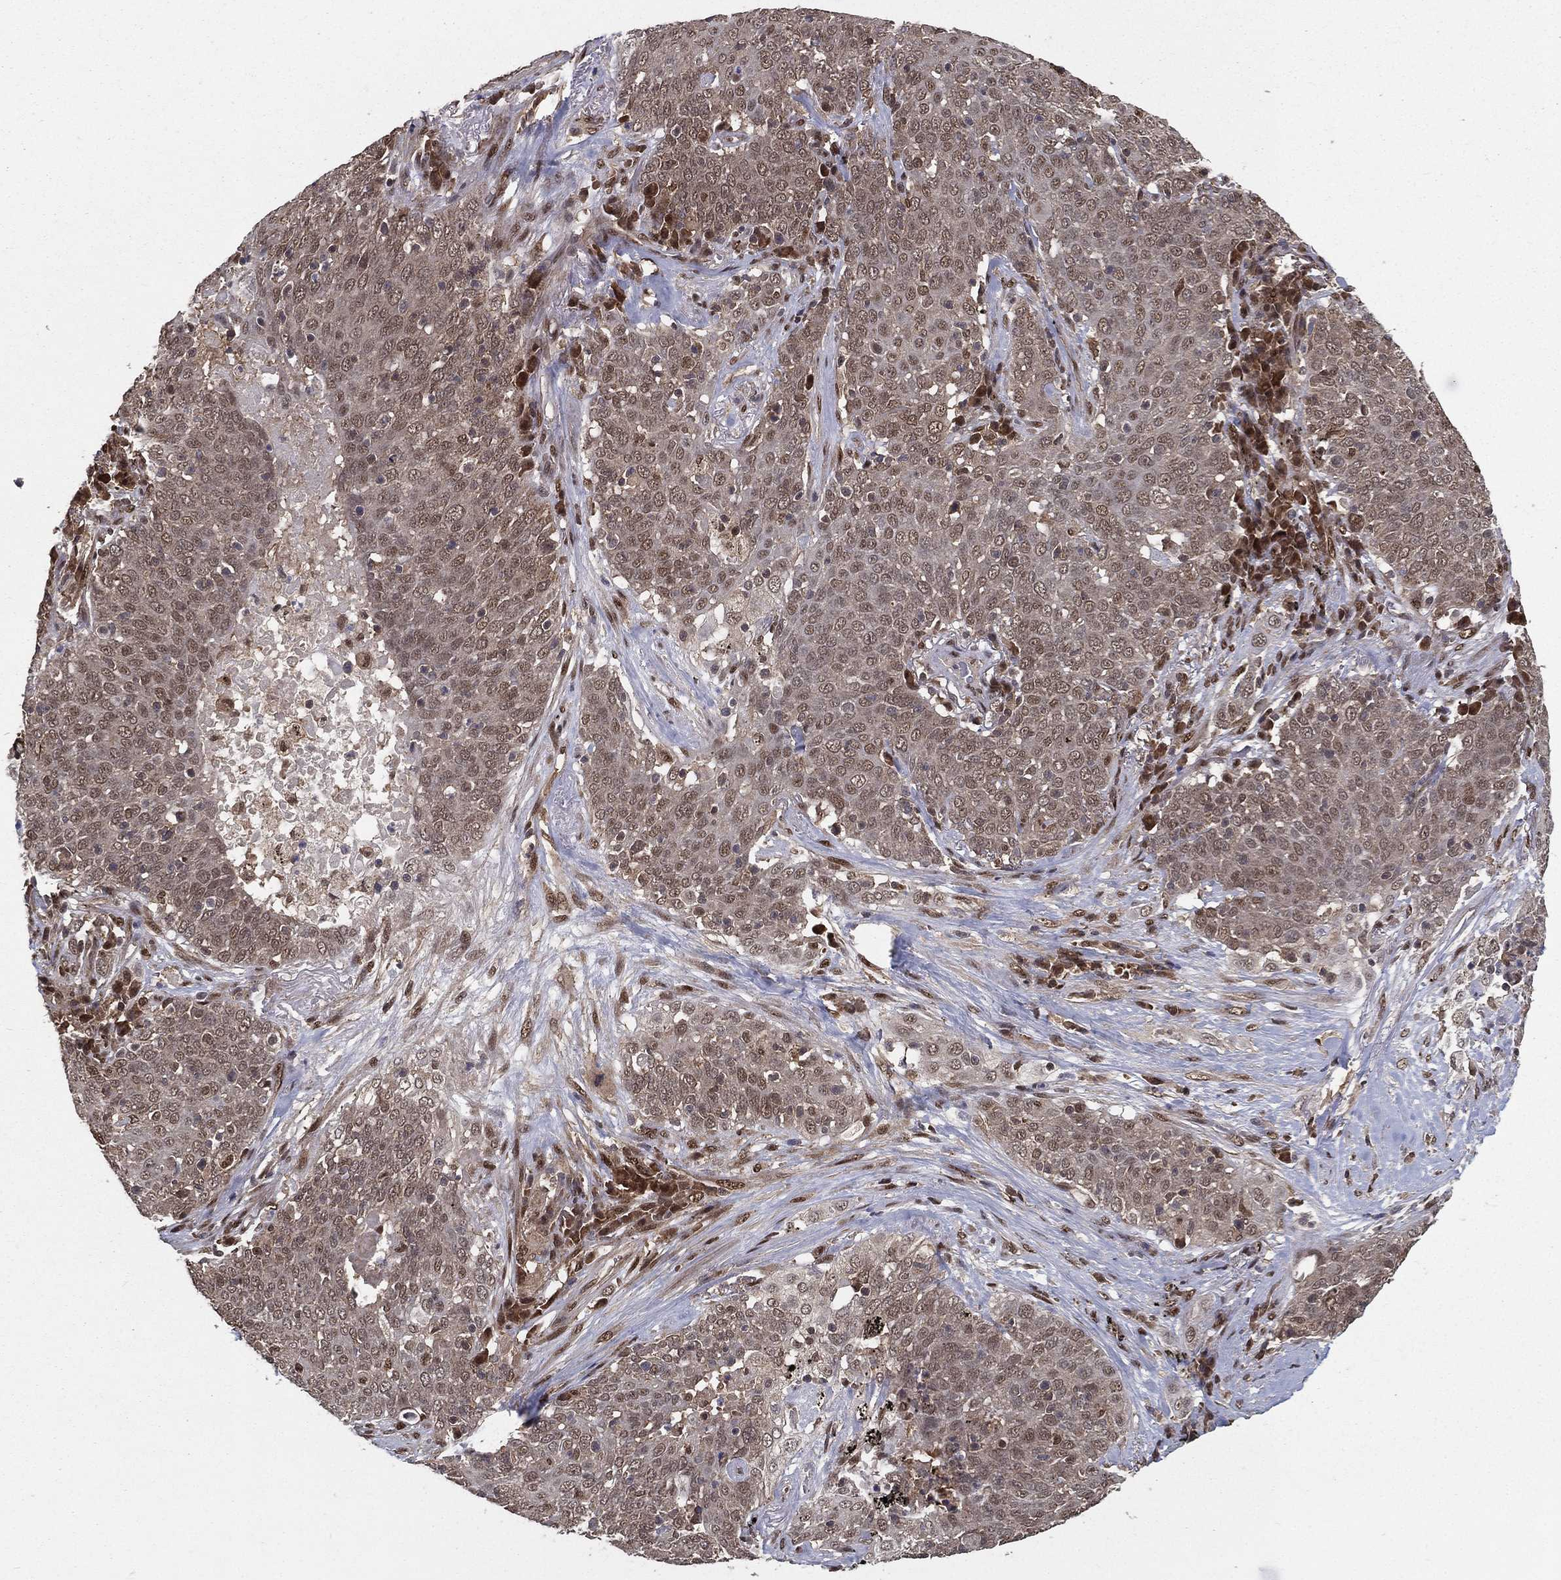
{"staining": {"intensity": "weak", "quantity": "<25%", "location": "nuclear"}, "tissue": "lung cancer", "cell_type": "Tumor cells", "image_type": "cancer", "snomed": [{"axis": "morphology", "description": "Squamous cell carcinoma, NOS"}, {"axis": "topography", "description": "Lung"}], "caption": "Immunohistochemistry of human lung cancer exhibits no staining in tumor cells.", "gene": "CARM1", "patient": {"sex": "male", "age": 82}}